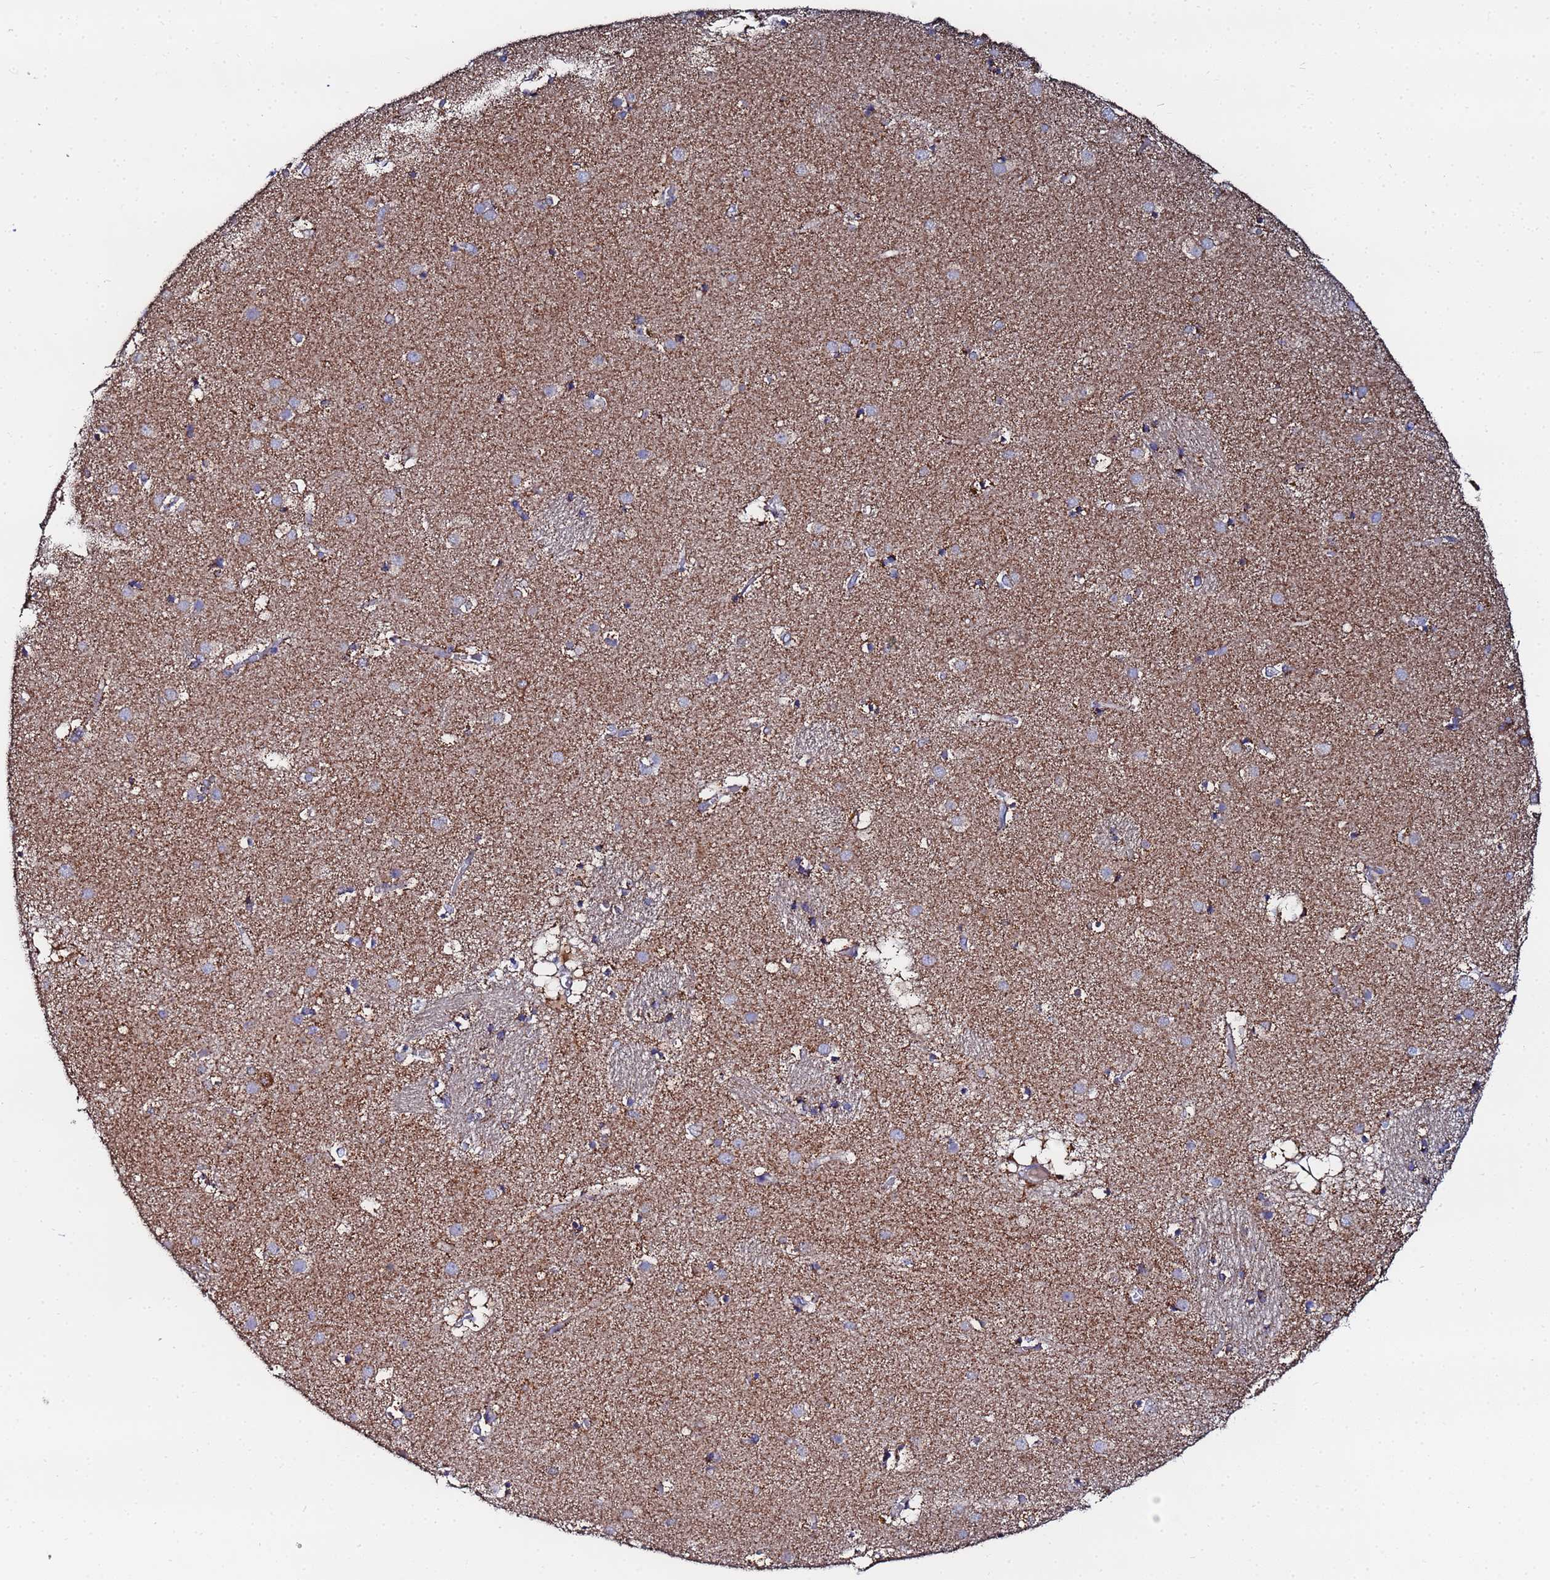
{"staining": {"intensity": "moderate", "quantity": "25%-75%", "location": "cytoplasmic/membranous"}, "tissue": "caudate", "cell_type": "Glial cells", "image_type": "normal", "snomed": [{"axis": "morphology", "description": "Normal tissue, NOS"}, {"axis": "topography", "description": "Lateral ventricle wall"}], "caption": "Brown immunohistochemical staining in benign caudate reveals moderate cytoplasmic/membranous positivity in approximately 25%-75% of glial cells.", "gene": "FAHD2A", "patient": {"sex": "male", "age": 70}}